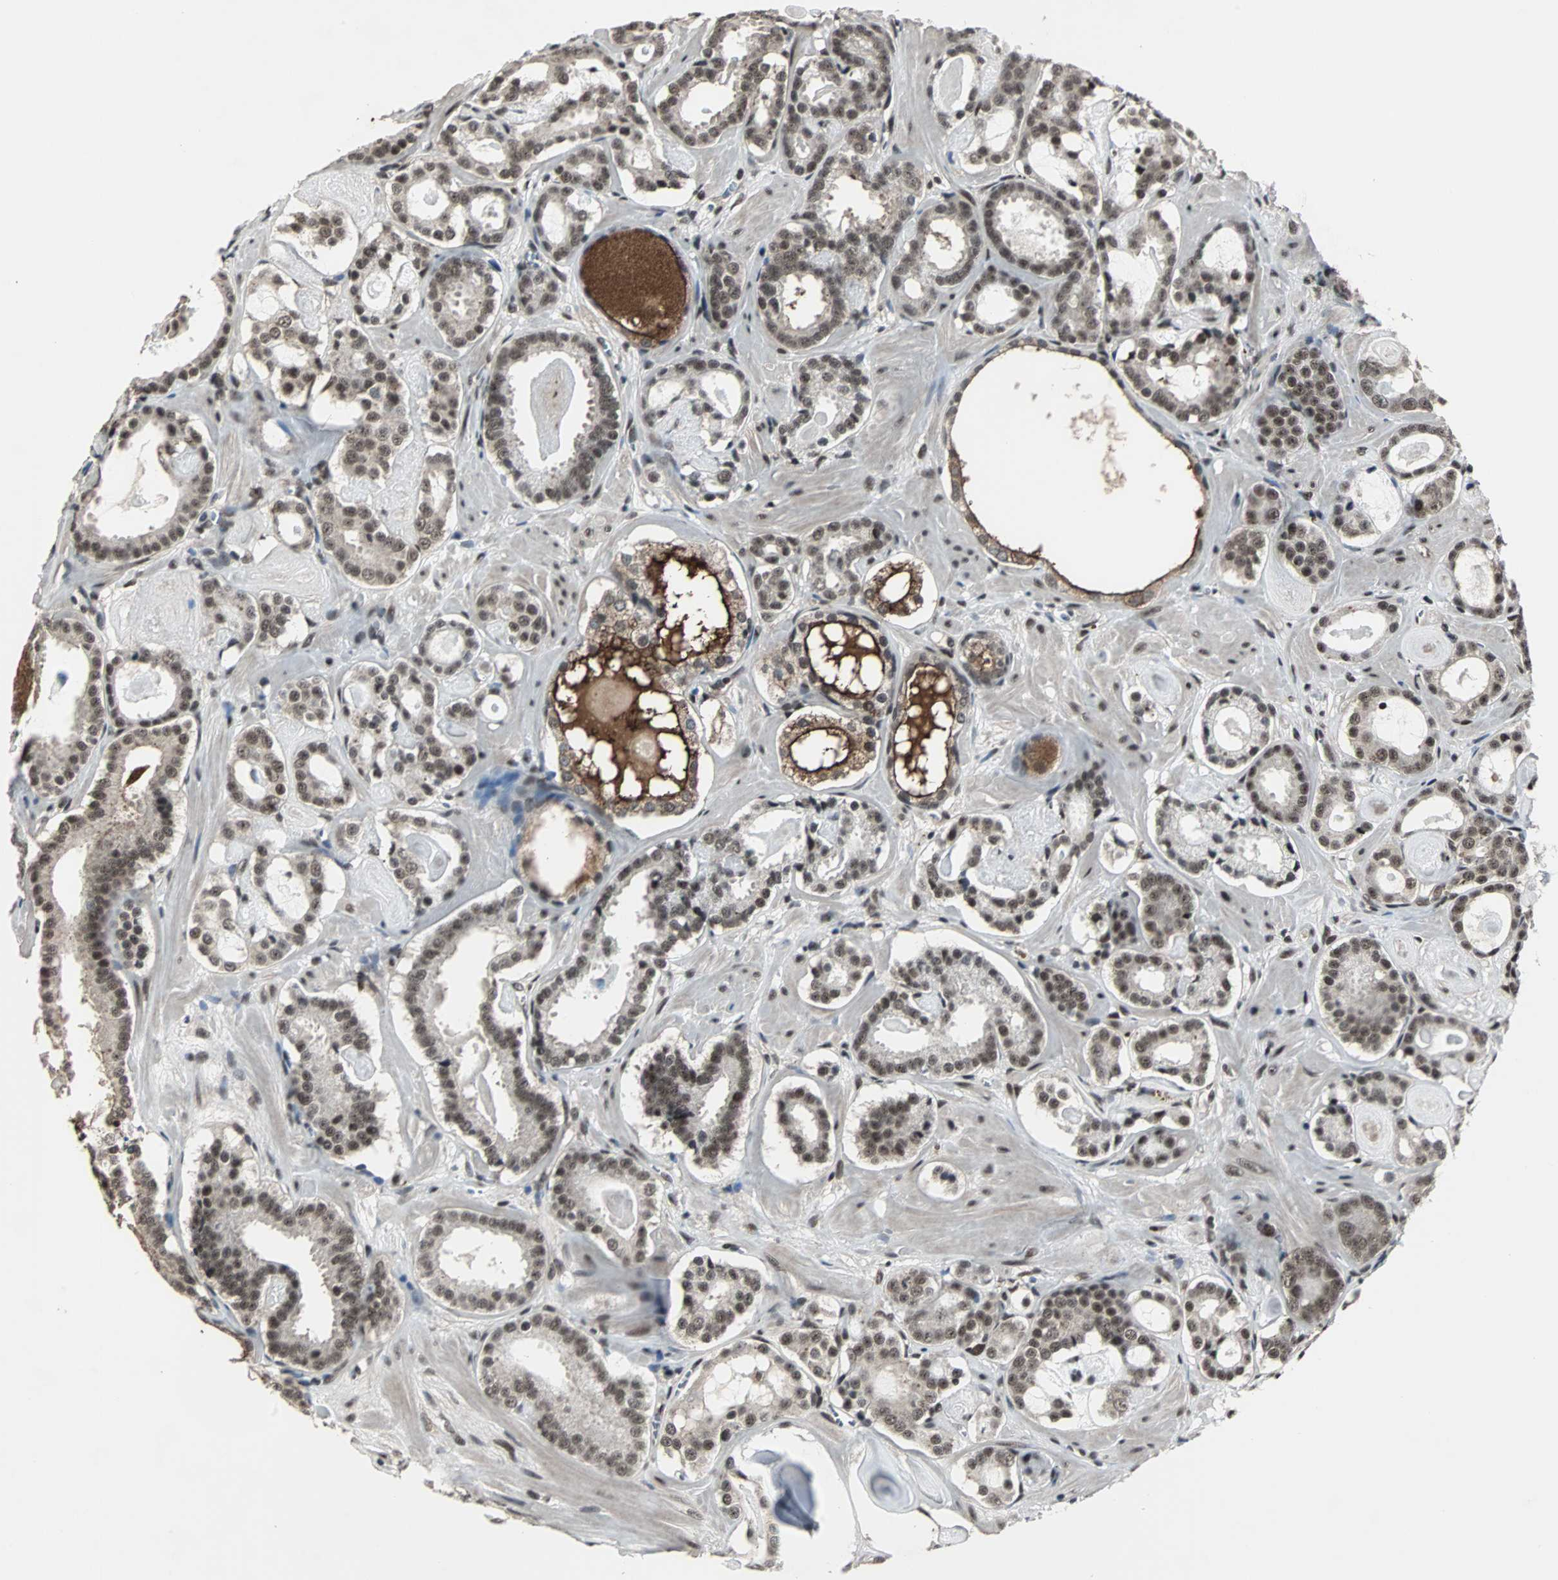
{"staining": {"intensity": "moderate", "quantity": ">75%", "location": "nuclear"}, "tissue": "prostate cancer", "cell_type": "Tumor cells", "image_type": "cancer", "snomed": [{"axis": "morphology", "description": "Adenocarcinoma, Low grade"}, {"axis": "topography", "description": "Prostate"}], "caption": "This micrograph demonstrates prostate low-grade adenocarcinoma stained with immunohistochemistry (IHC) to label a protein in brown. The nuclear of tumor cells show moderate positivity for the protein. Nuclei are counter-stained blue.", "gene": "MKX", "patient": {"sex": "male", "age": 57}}